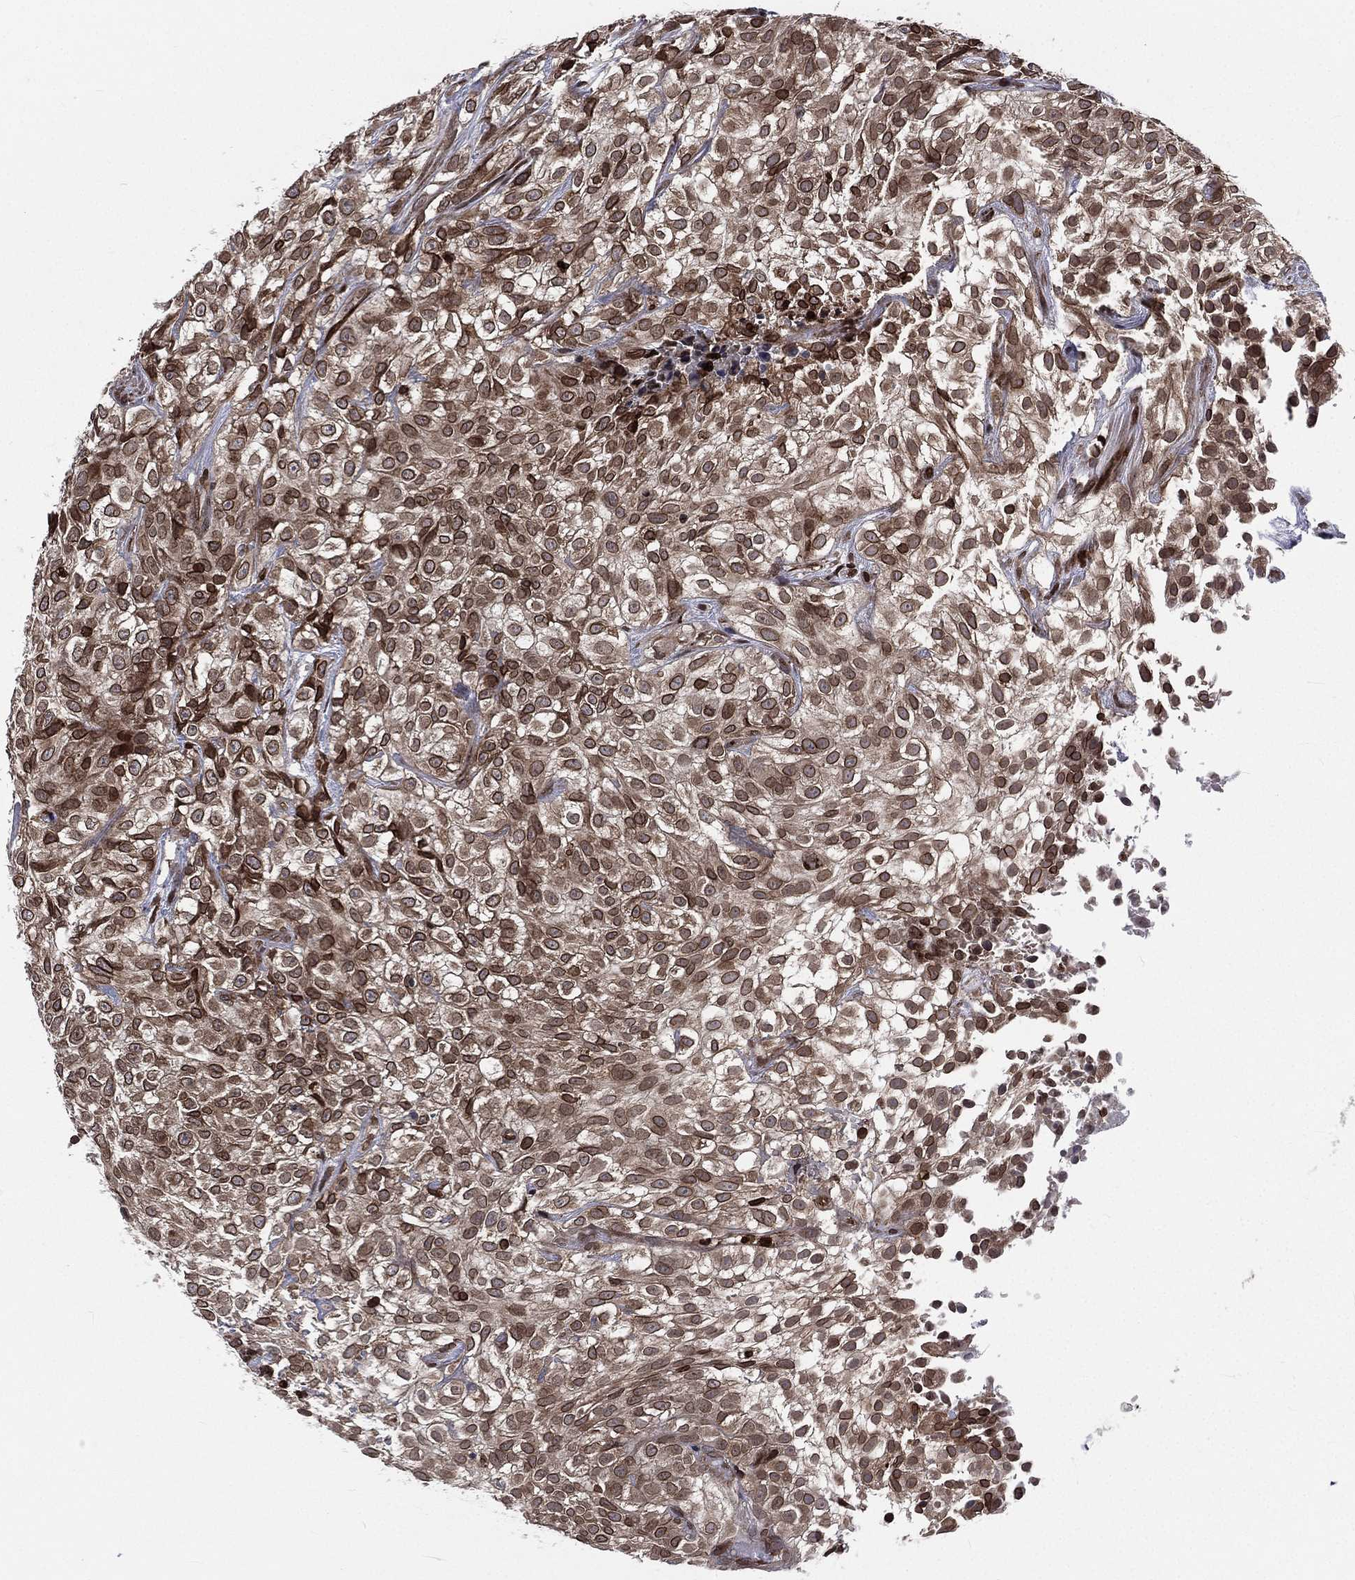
{"staining": {"intensity": "moderate", "quantity": "25%-75%", "location": "cytoplasmic/membranous,nuclear"}, "tissue": "urothelial cancer", "cell_type": "Tumor cells", "image_type": "cancer", "snomed": [{"axis": "morphology", "description": "Urothelial carcinoma, High grade"}, {"axis": "topography", "description": "Urinary bladder"}], "caption": "IHC image of high-grade urothelial carcinoma stained for a protein (brown), which displays medium levels of moderate cytoplasmic/membranous and nuclear expression in about 25%-75% of tumor cells.", "gene": "LBR", "patient": {"sex": "male", "age": 56}}